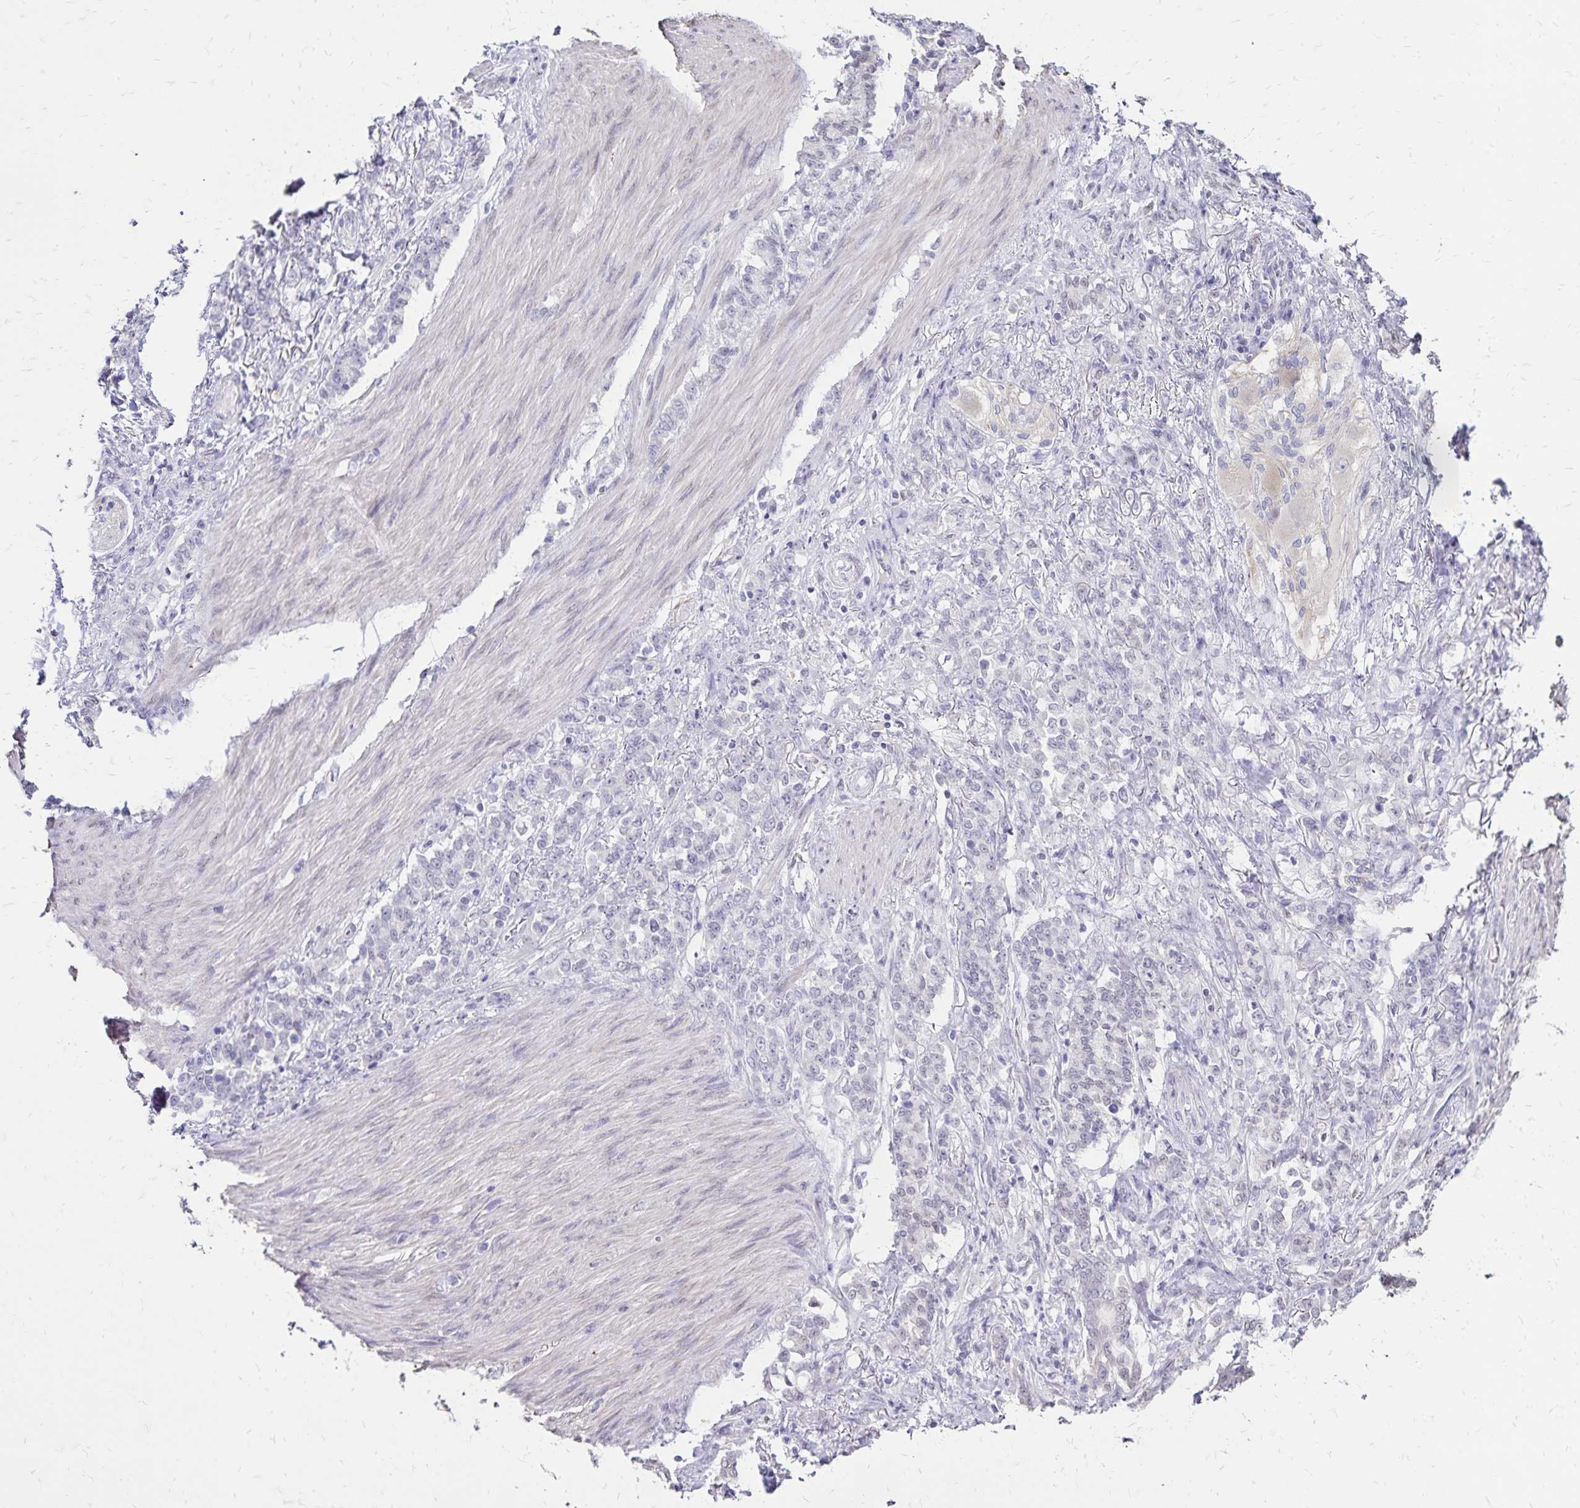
{"staining": {"intensity": "negative", "quantity": "none", "location": "none"}, "tissue": "stomach cancer", "cell_type": "Tumor cells", "image_type": "cancer", "snomed": [{"axis": "morphology", "description": "Adenocarcinoma, NOS"}, {"axis": "topography", "description": "Stomach"}], "caption": "Immunohistochemistry of stomach adenocarcinoma displays no positivity in tumor cells.", "gene": "SH3GL3", "patient": {"sex": "female", "age": 79}}